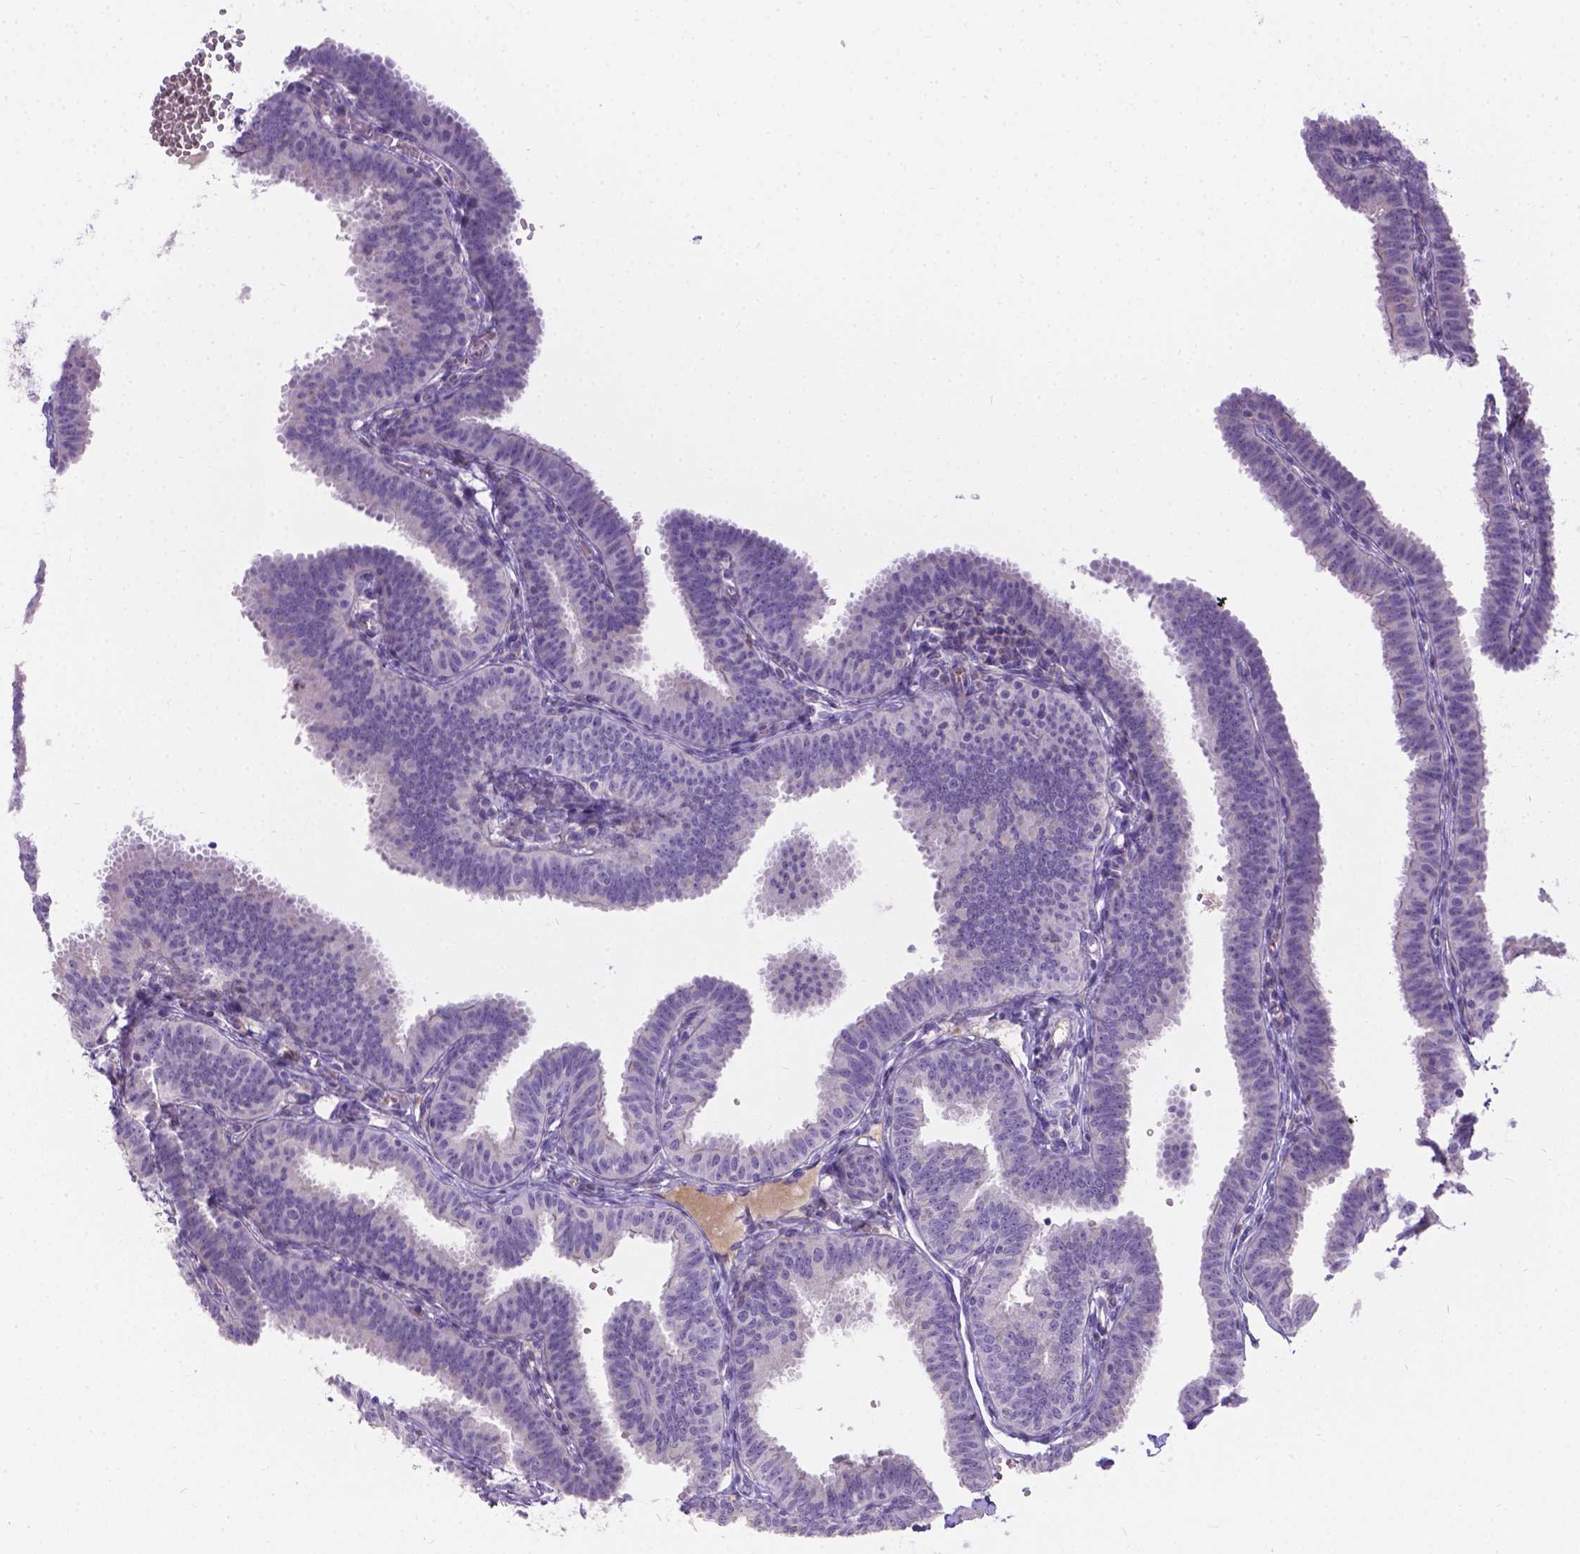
{"staining": {"intensity": "negative", "quantity": "none", "location": "none"}, "tissue": "fallopian tube", "cell_type": "Glandular cells", "image_type": "normal", "snomed": [{"axis": "morphology", "description": "Normal tissue, NOS"}, {"axis": "topography", "description": "Fallopian tube"}], "caption": "Fallopian tube stained for a protein using immunohistochemistry (IHC) demonstrates no staining glandular cells.", "gene": "TM4SF18", "patient": {"sex": "female", "age": 25}}